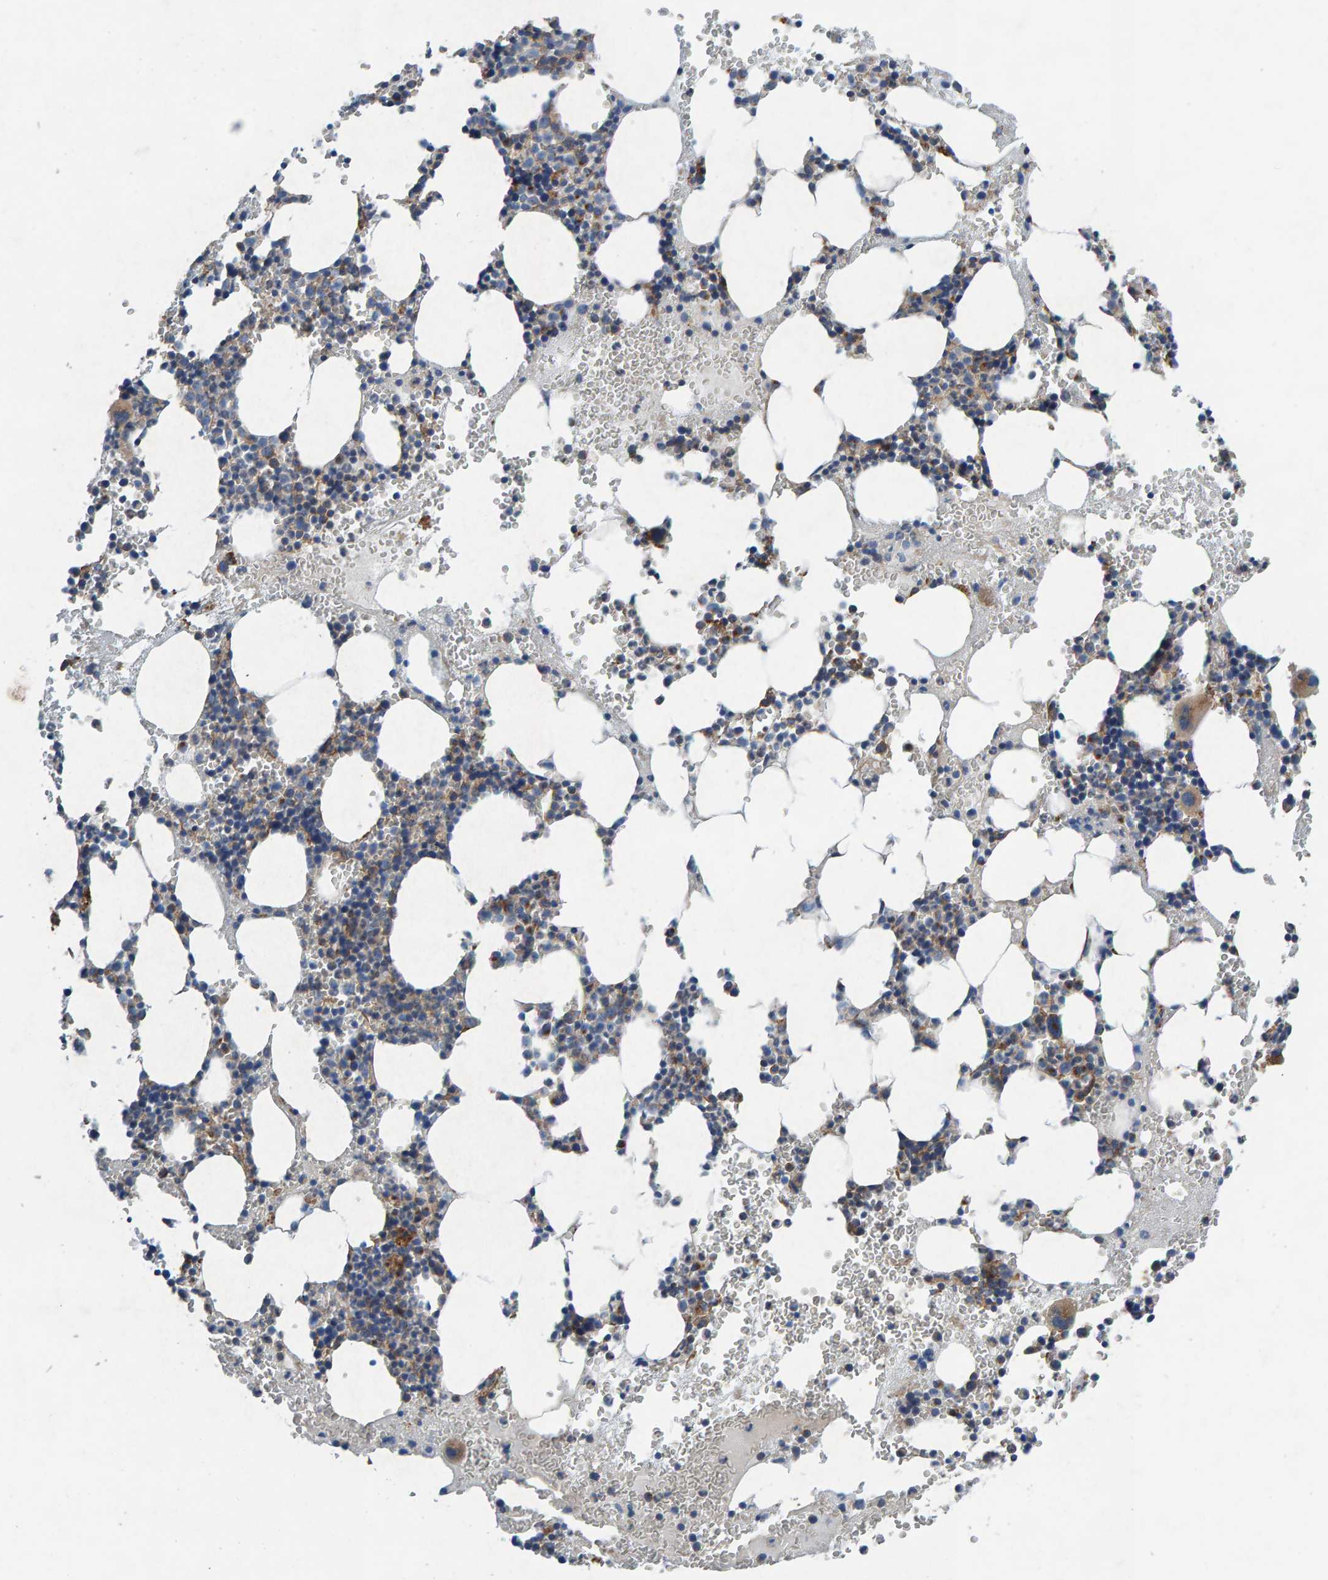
{"staining": {"intensity": "moderate", "quantity": "25%-75%", "location": "cytoplasmic/membranous"}, "tissue": "bone marrow", "cell_type": "Hematopoietic cells", "image_type": "normal", "snomed": [{"axis": "morphology", "description": "Normal tissue, NOS"}, {"axis": "morphology", "description": "Inflammation, NOS"}, {"axis": "topography", "description": "Bone marrow"}], "caption": "Protein staining of normal bone marrow shows moderate cytoplasmic/membranous staining in approximately 25%-75% of hematopoietic cells. The staining was performed using DAB to visualize the protein expression in brown, while the nuclei were stained in blue with hematoxylin (Magnification: 20x).", "gene": "MKLN1", "patient": {"sex": "female", "age": 67}}